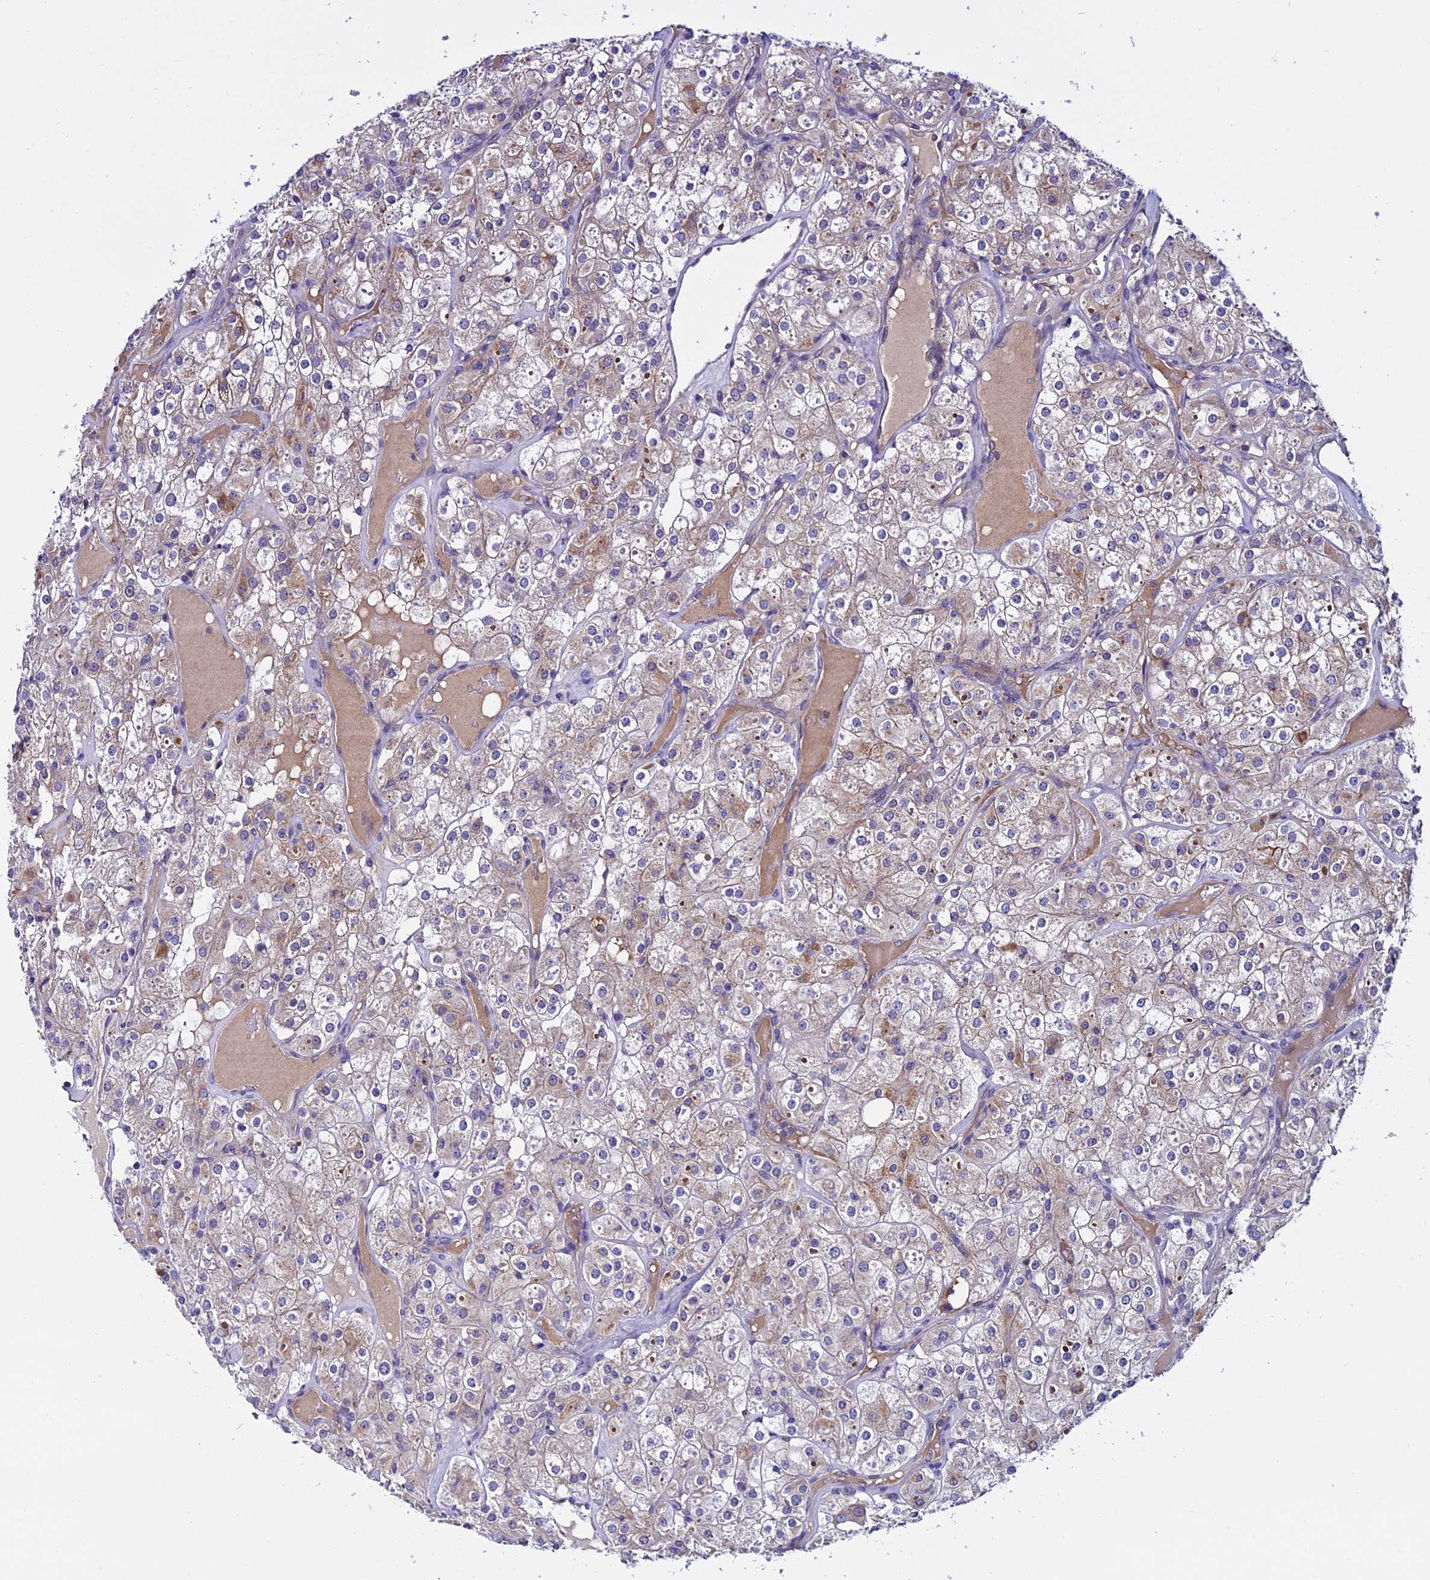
{"staining": {"intensity": "weak", "quantity": "25%-75%", "location": "cytoplasmic/membranous"}, "tissue": "renal cancer", "cell_type": "Tumor cells", "image_type": "cancer", "snomed": [{"axis": "morphology", "description": "Adenocarcinoma, NOS"}, {"axis": "topography", "description": "Kidney"}], "caption": "Renal cancer (adenocarcinoma) tissue exhibits weak cytoplasmic/membranous positivity in about 25%-75% of tumor cells, visualized by immunohistochemistry.", "gene": "C9orf40", "patient": {"sex": "male", "age": 77}}